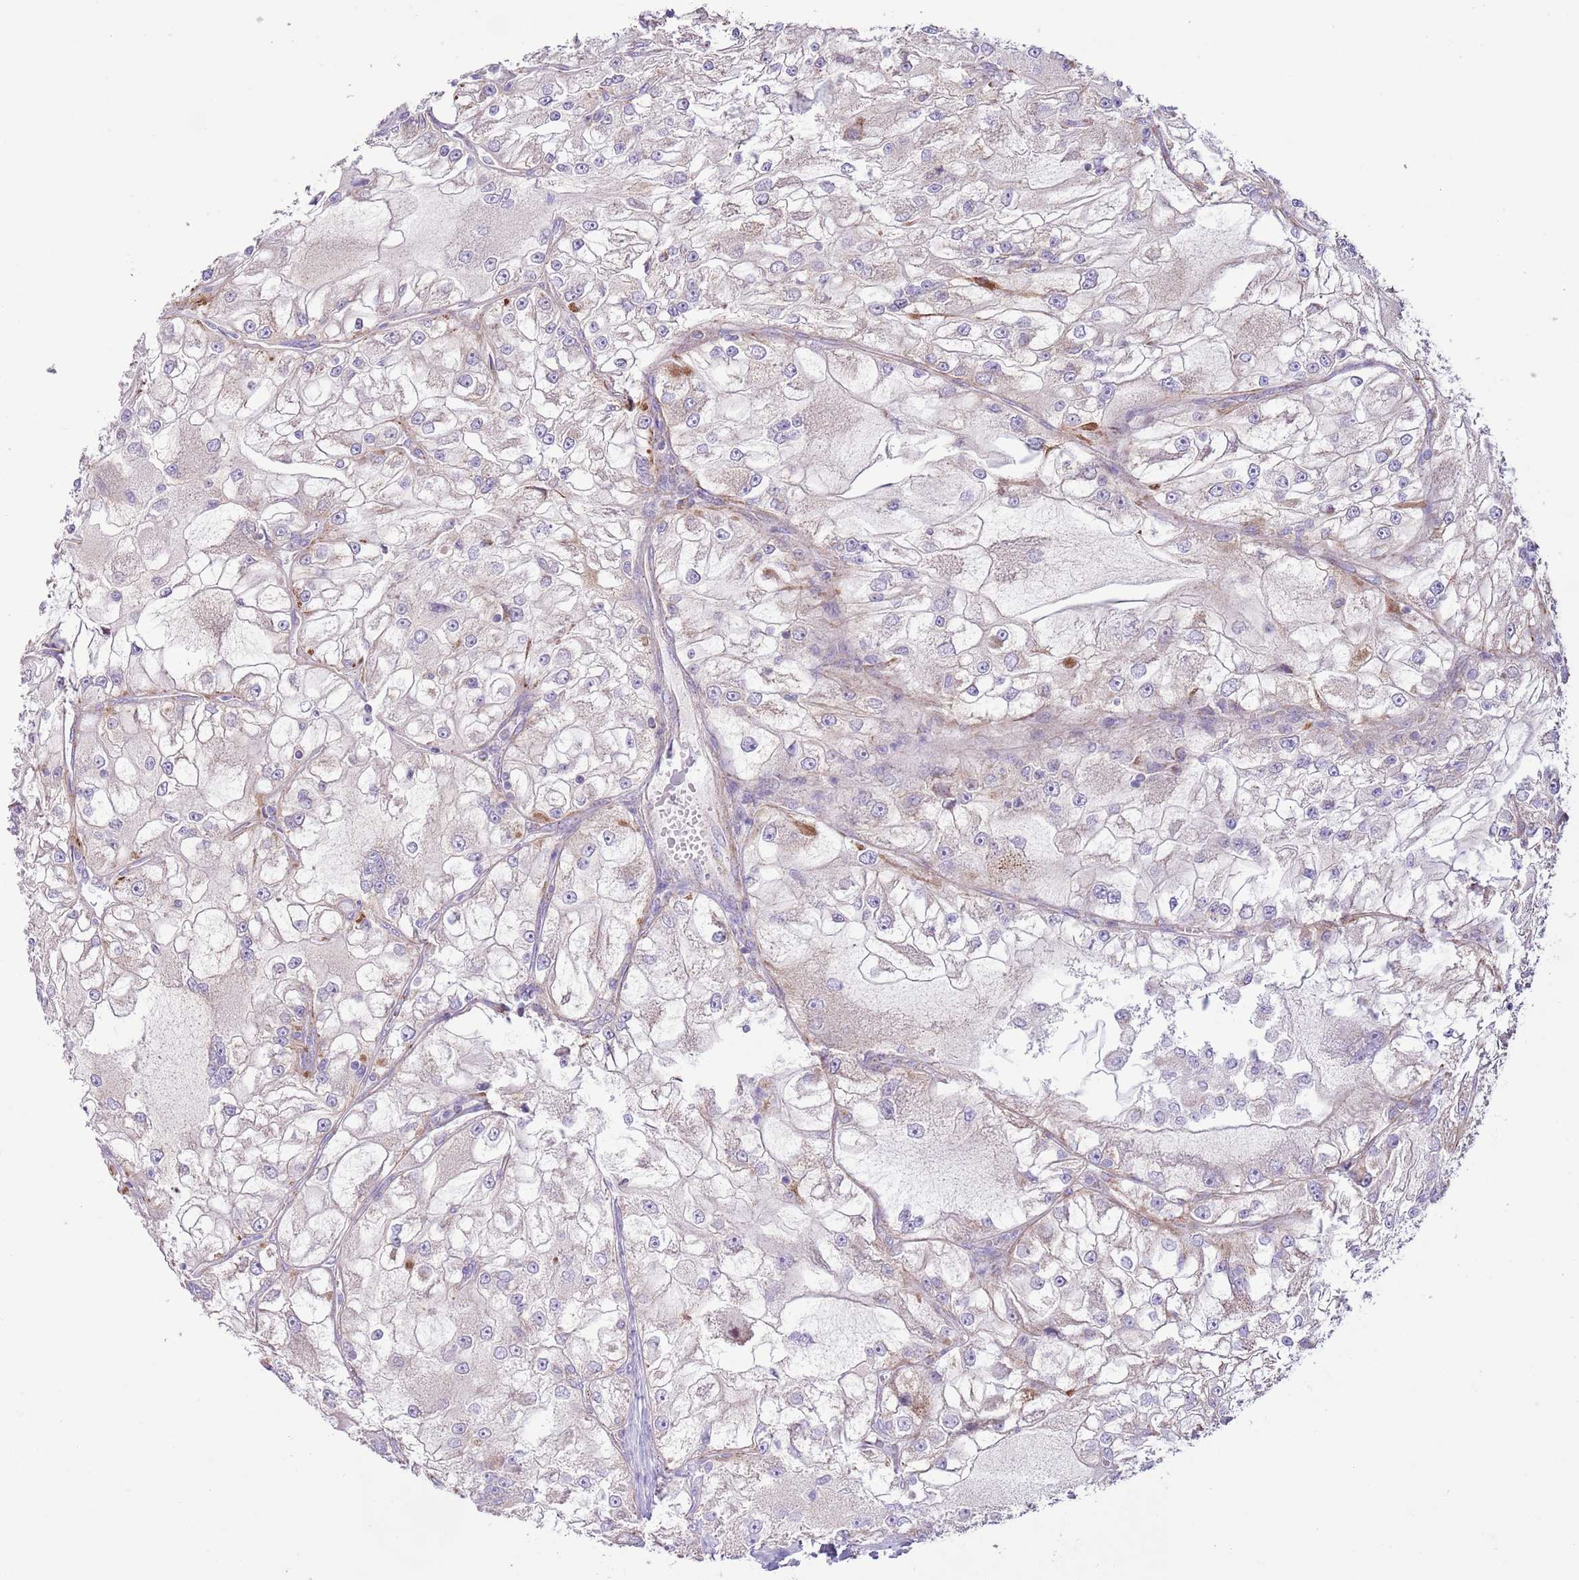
{"staining": {"intensity": "weak", "quantity": "<25%", "location": "cytoplasmic/membranous"}, "tissue": "renal cancer", "cell_type": "Tumor cells", "image_type": "cancer", "snomed": [{"axis": "morphology", "description": "Adenocarcinoma, NOS"}, {"axis": "topography", "description": "Kidney"}], "caption": "The image reveals no significant staining in tumor cells of renal adenocarcinoma.", "gene": "ATP6V1B1", "patient": {"sex": "female", "age": 72}}